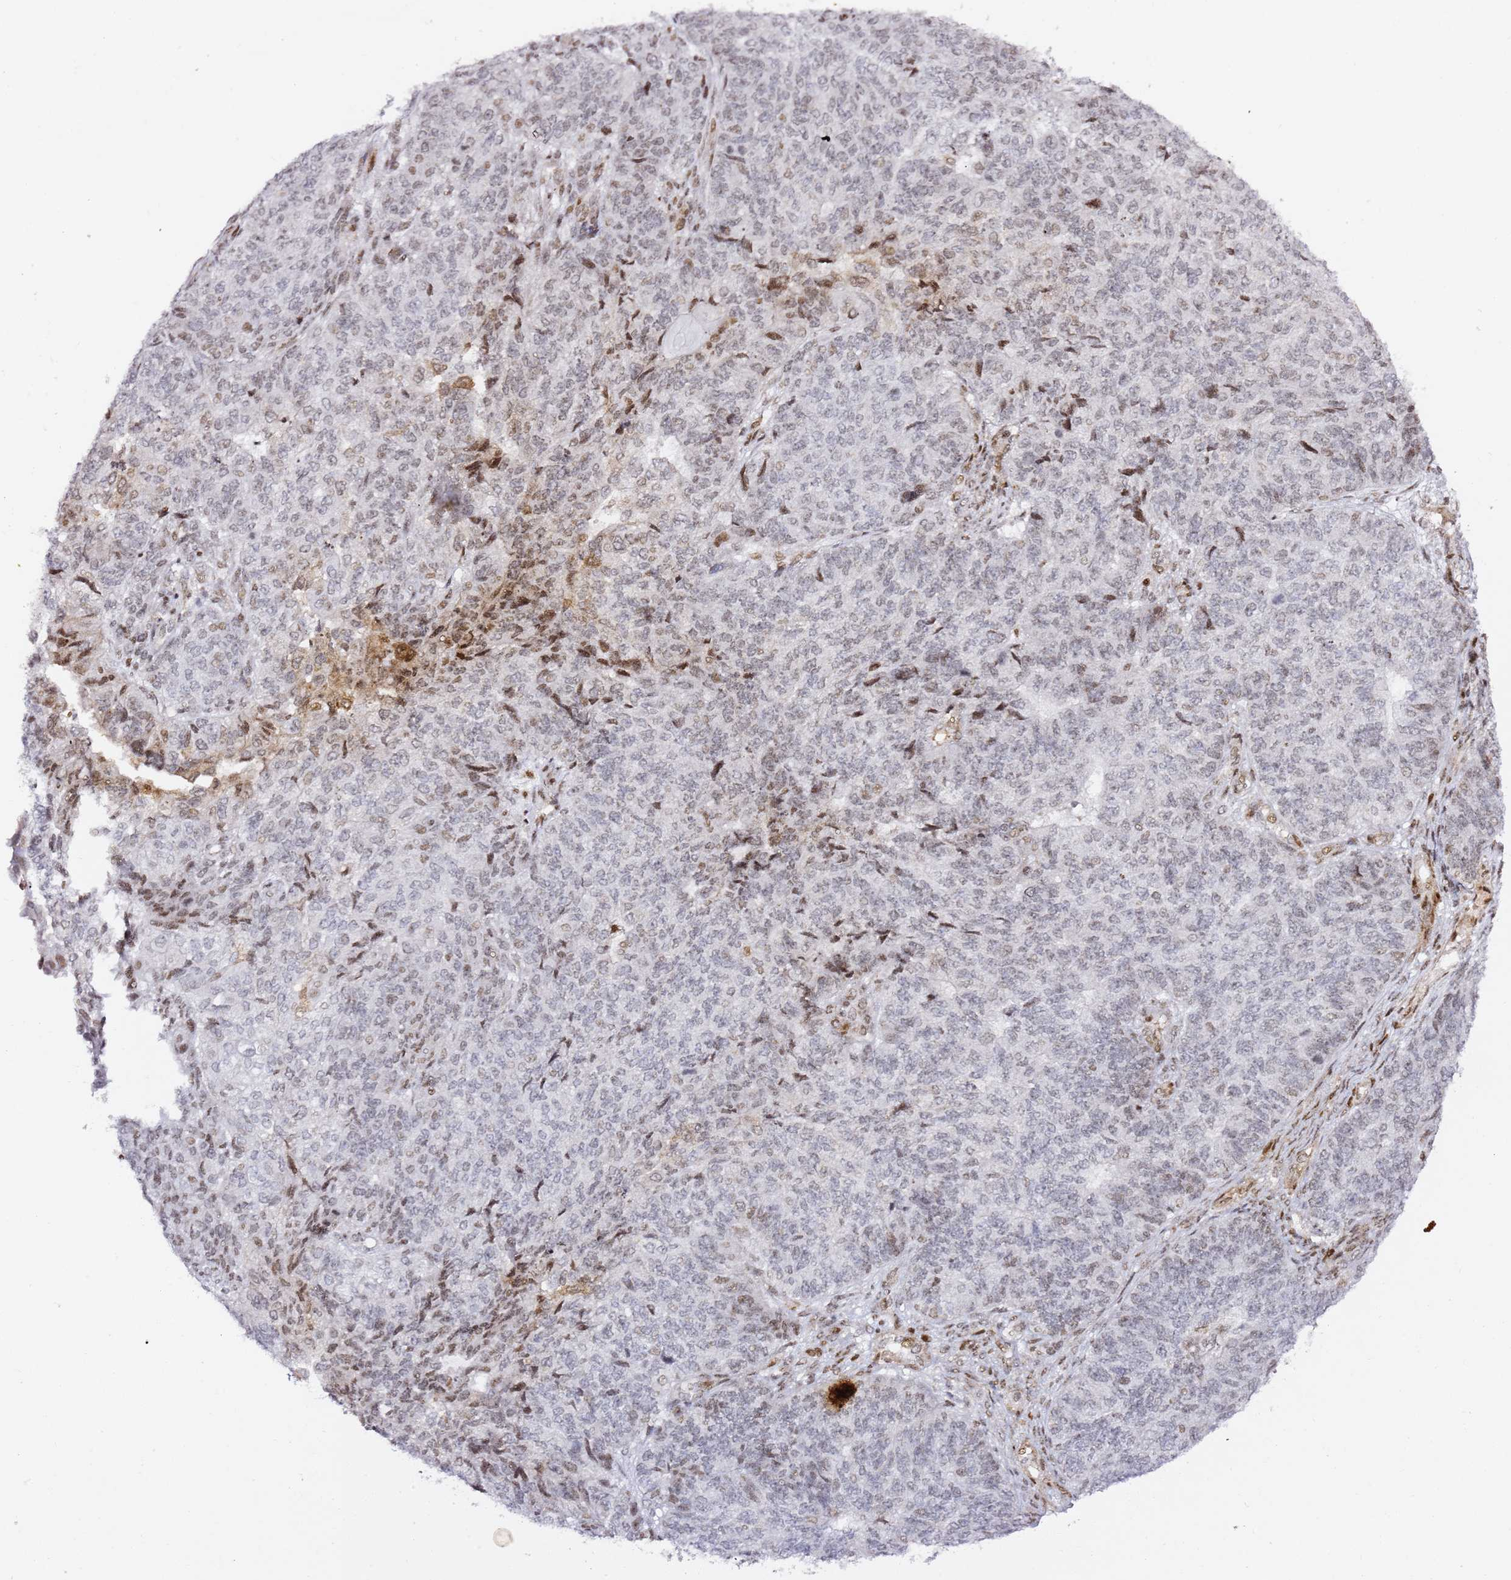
{"staining": {"intensity": "weak", "quantity": "<25%", "location": "nuclear"}, "tissue": "endometrial cancer", "cell_type": "Tumor cells", "image_type": "cancer", "snomed": [{"axis": "morphology", "description": "Adenocarcinoma, NOS"}, {"axis": "topography", "description": "Endometrium"}], "caption": "This photomicrograph is of endometrial adenocarcinoma stained with immunohistochemistry to label a protein in brown with the nuclei are counter-stained blue. There is no positivity in tumor cells.", "gene": "GBP2", "patient": {"sex": "female", "age": 32}}